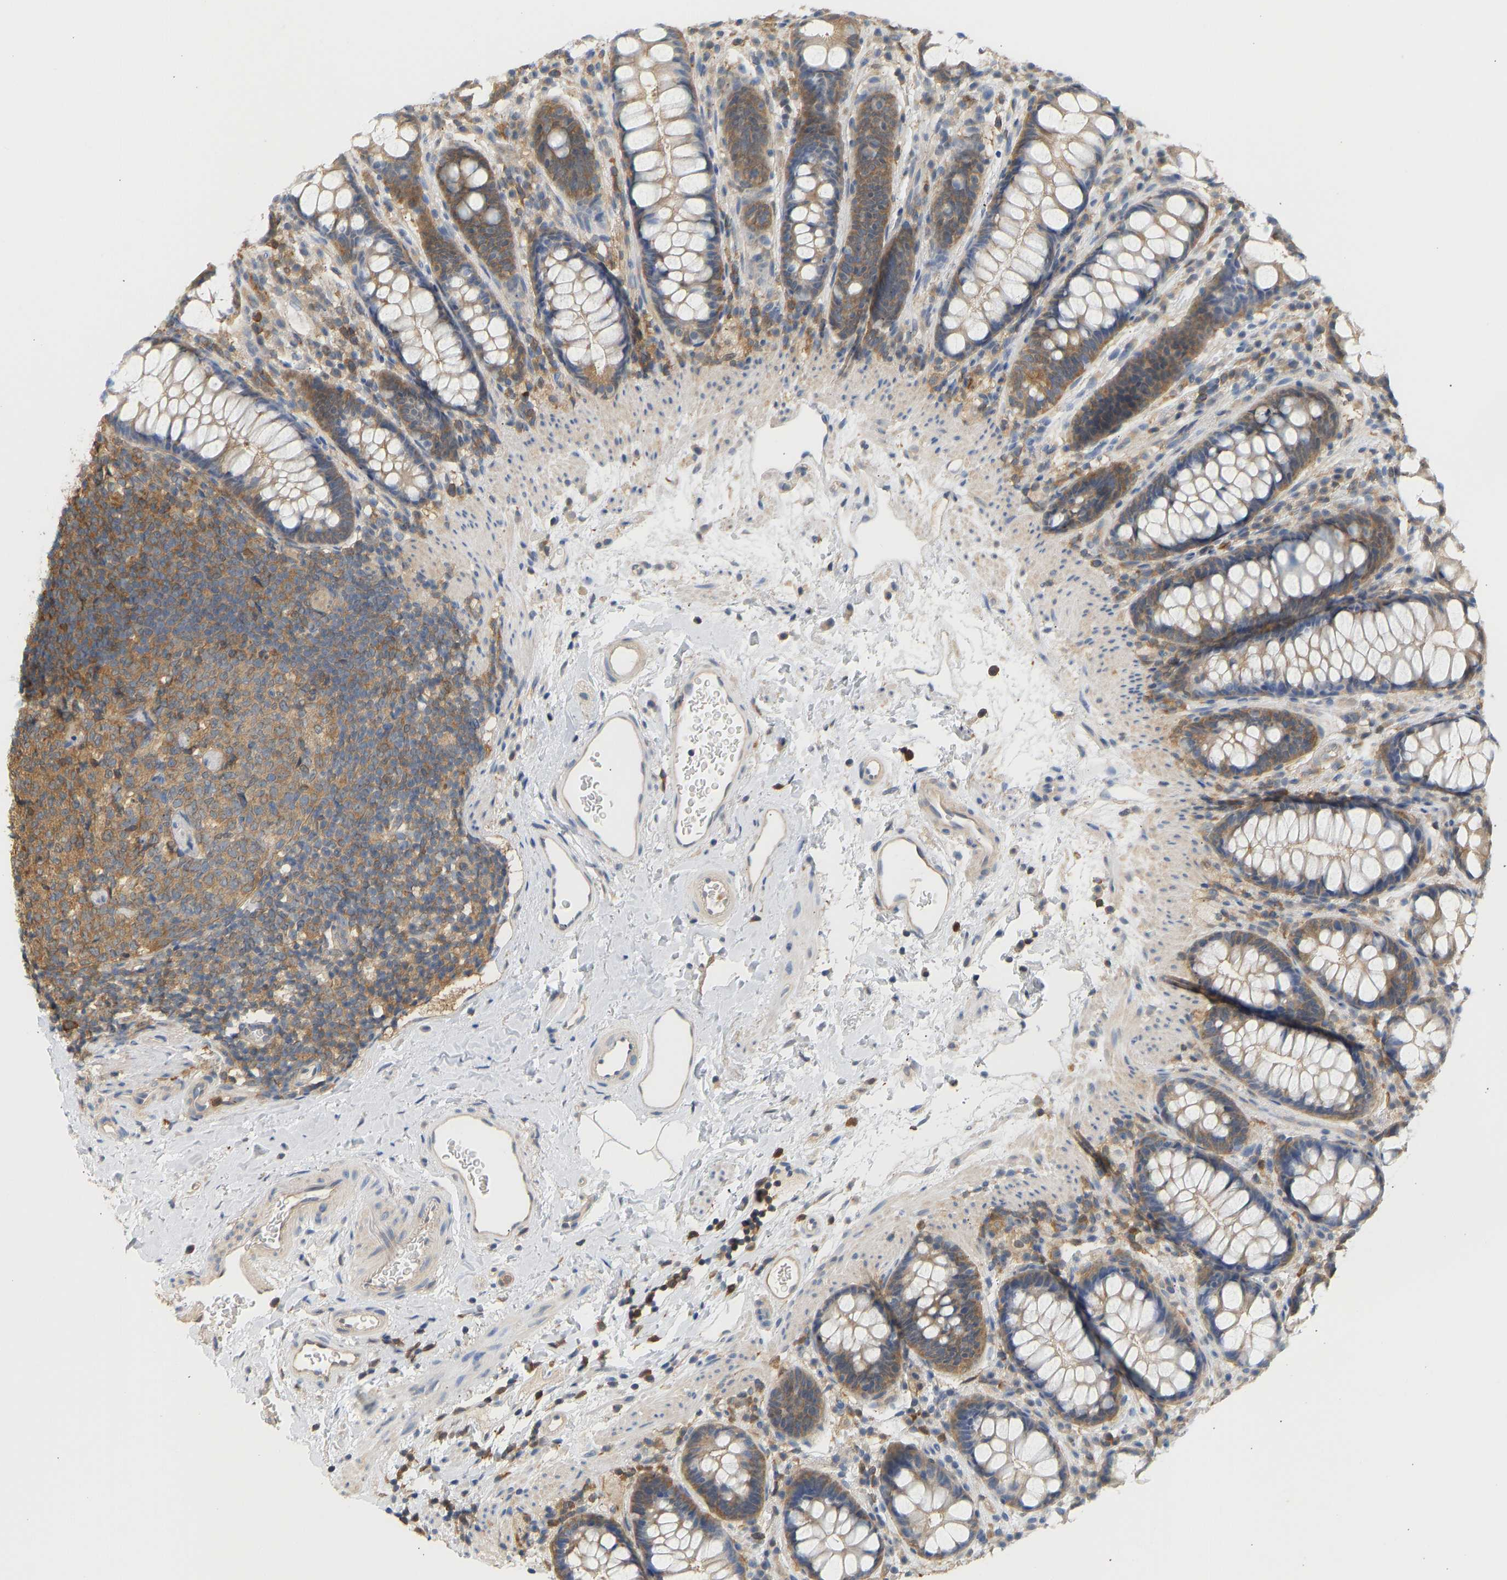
{"staining": {"intensity": "moderate", "quantity": ">75%", "location": "cytoplasmic/membranous"}, "tissue": "rectum", "cell_type": "Glandular cells", "image_type": "normal", "snomed": [{"axis": "morphology", "description": "Normal tissue, NOS"}, {"axis": "topography", "description": "Rectum"}], "caption": "DAB (3,3'-diaminobenzidine) immunohistochemical staining of normal rectum shows moderate cytoplasmic/membranous protein expression in approximately >75% of glandular cells.", "gene": "ENO1", "patient": {"sex": "female", "age": 65}}